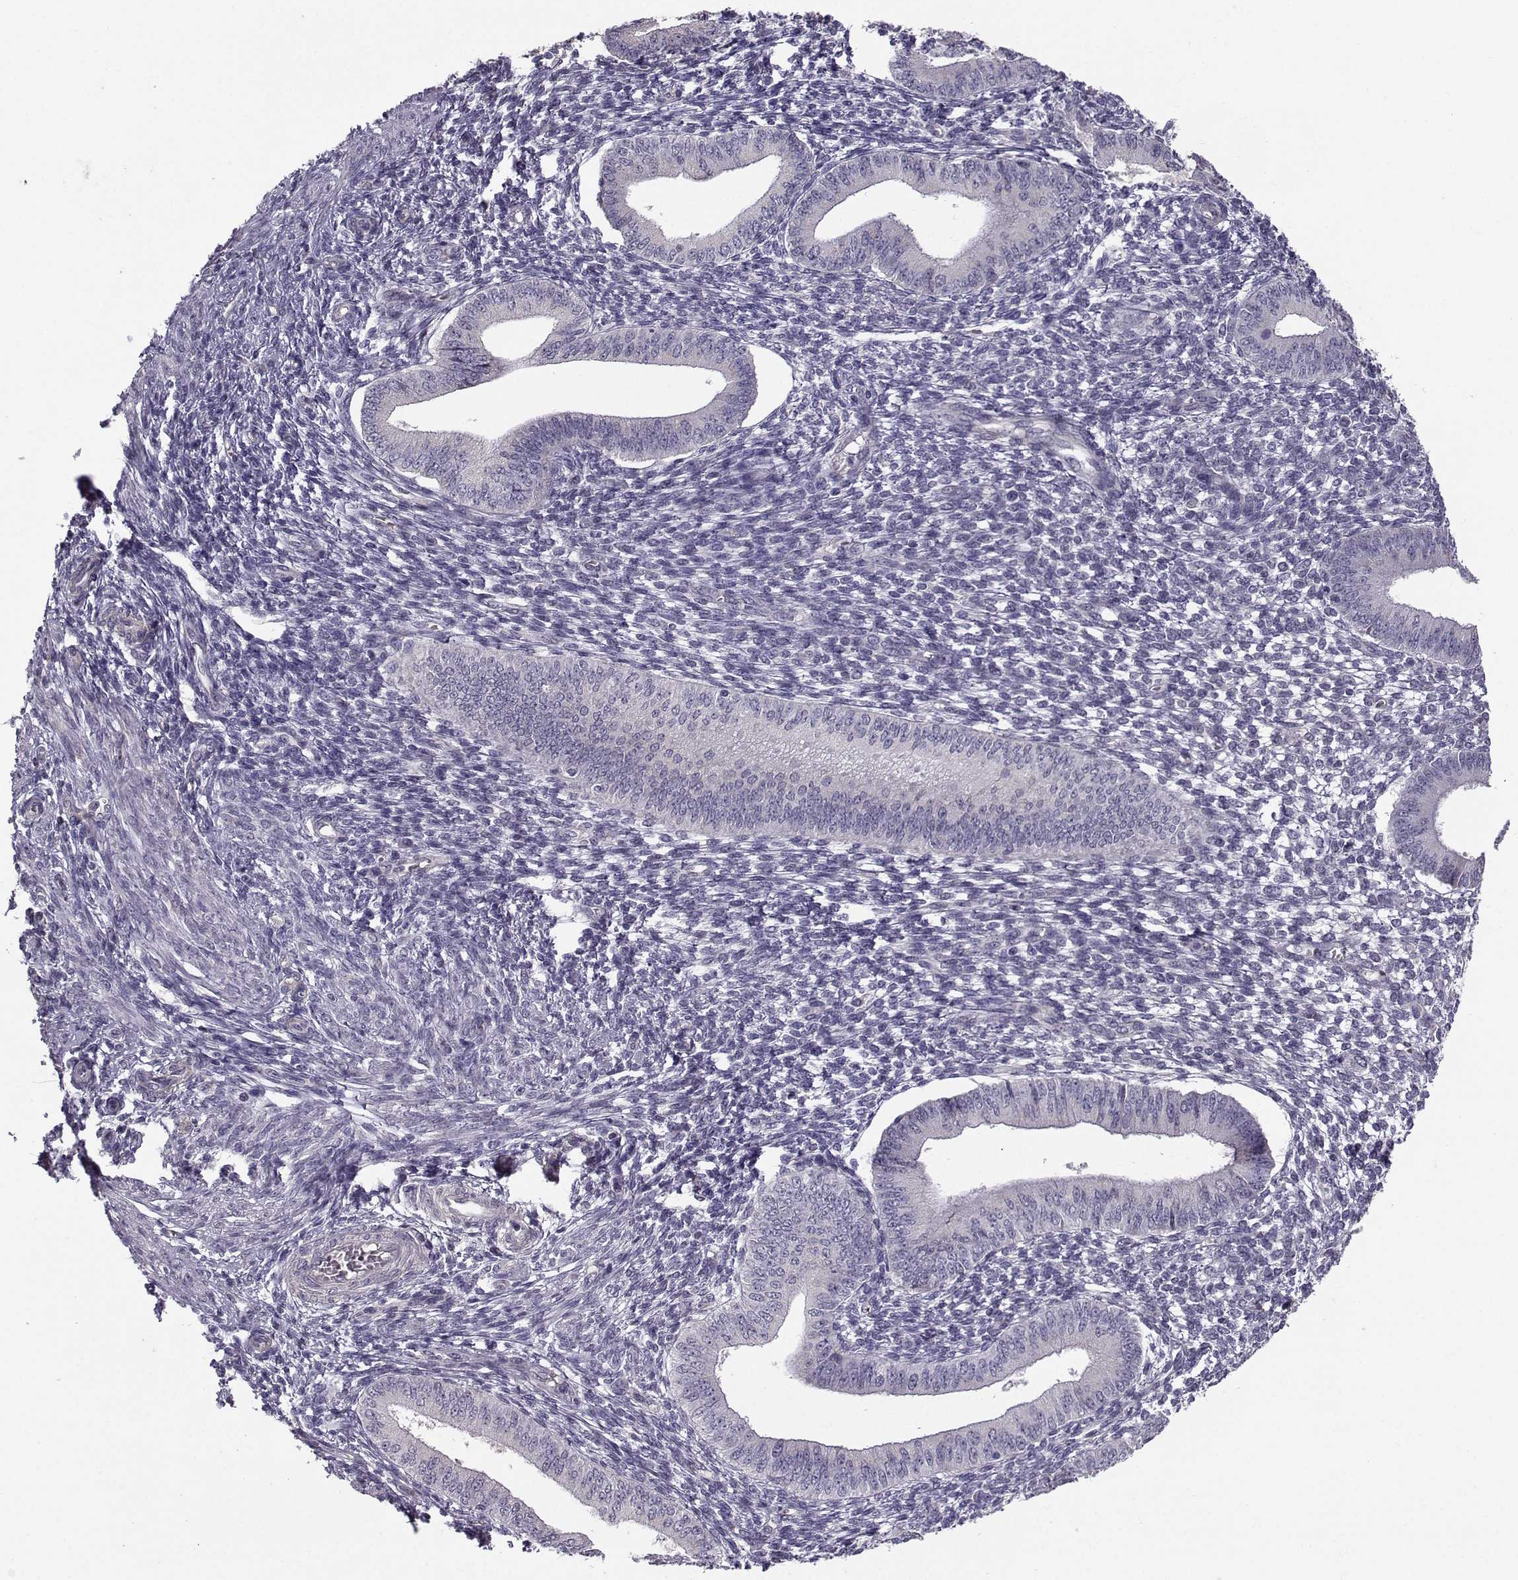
{"staining": {"intensity": "negative", "quantity": "none", "location": "none"}, "tissue": "endometrium", "cell_type": "Cells in endometrial stroma", "image_type": "normal", "snomed": [{"axis": "morphology", "description": "Normal tissue, NOS"}, {"axis": "topography", "description": "Endometrium"}], "caption": "The IHC micrograph has no significant positivity in cells in endometrial stroma of endometrium.", "gene": "TSPYL5", "patient": {"sex": "female", "age": 42}}